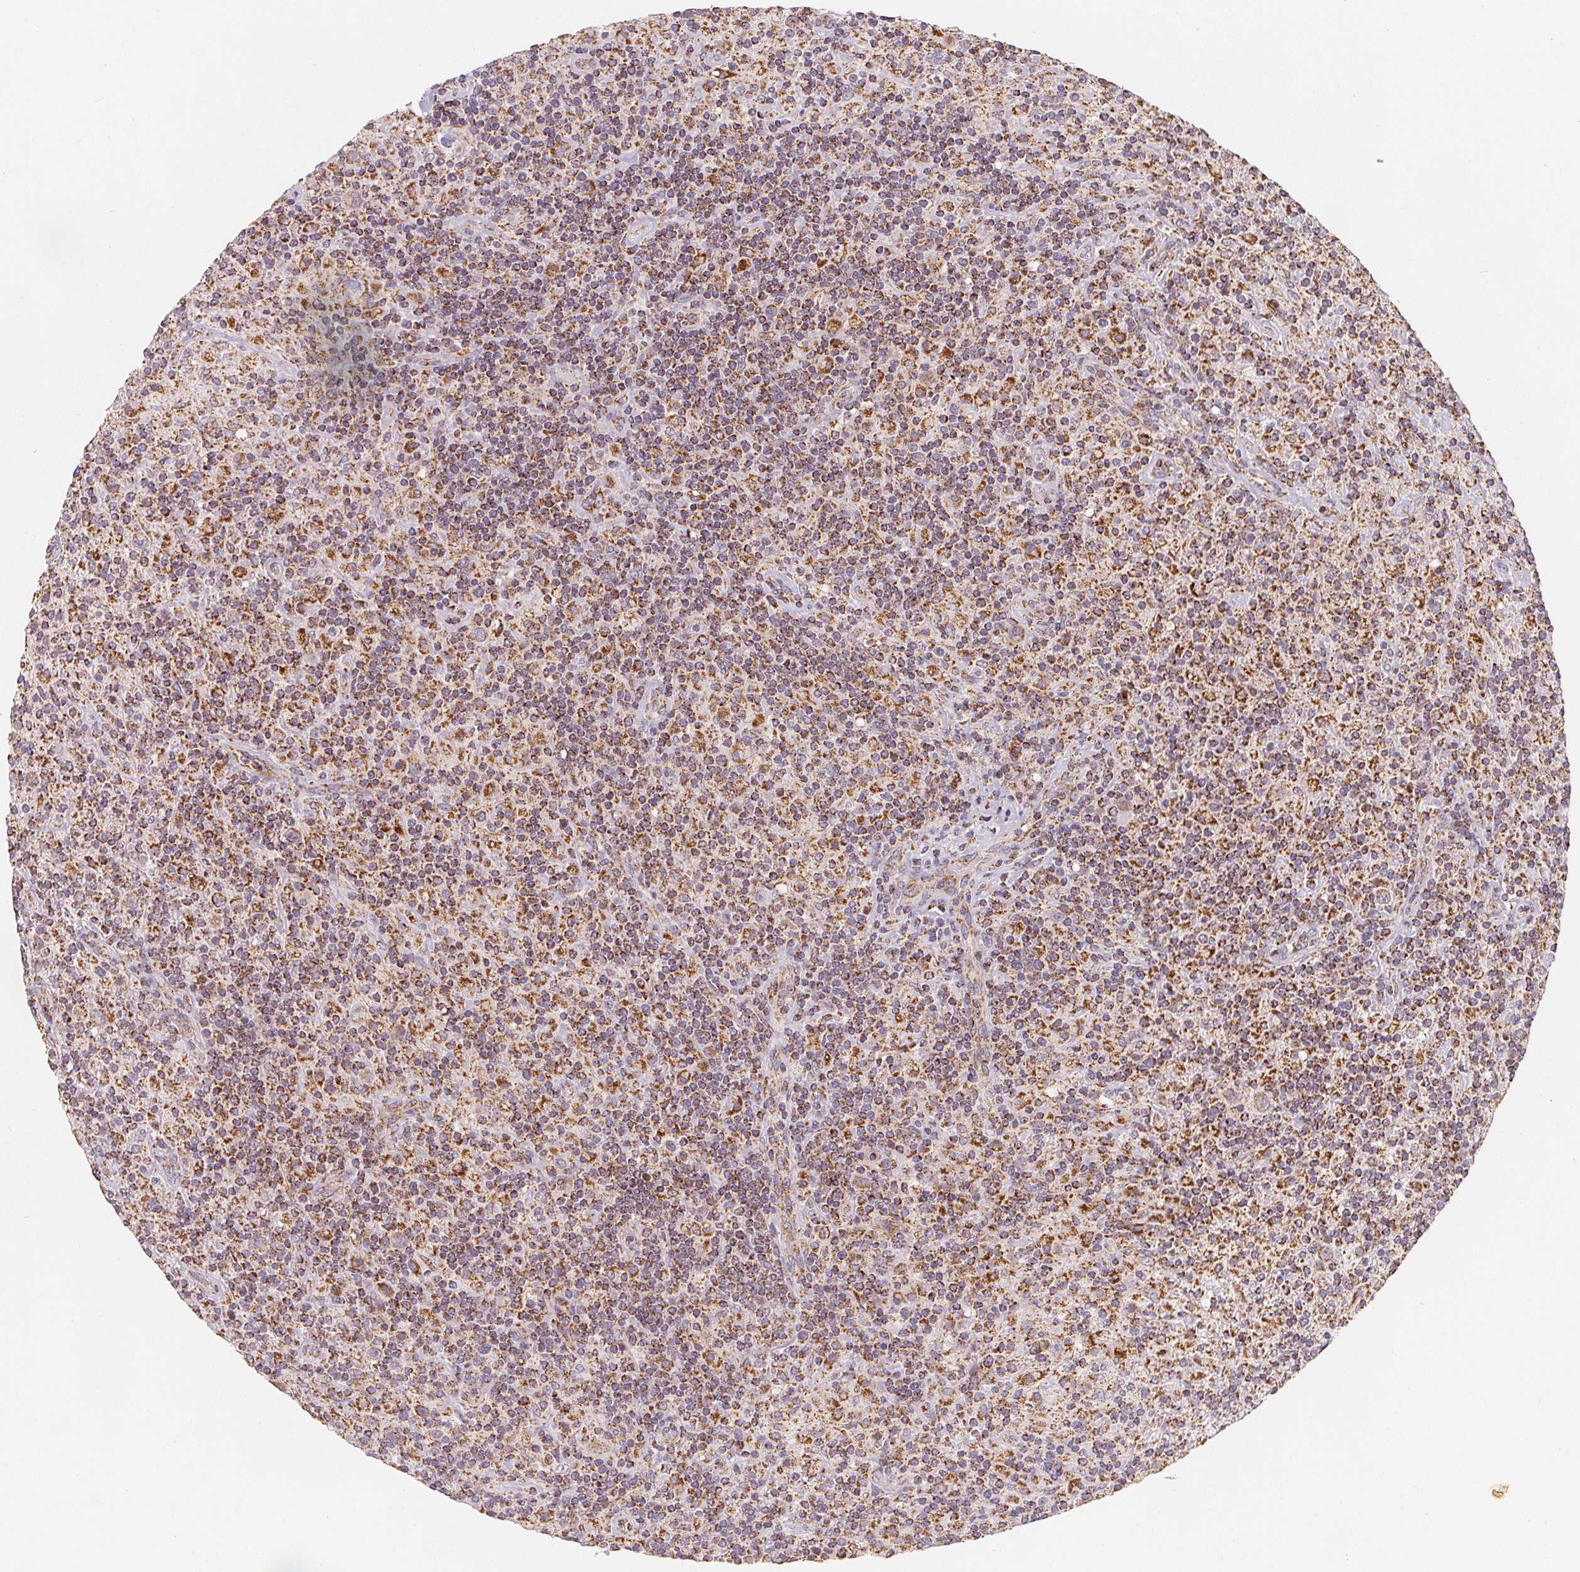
{"staining": {"intensity": "moderate", "quantity": ">75%", "location": "cytoplasmic/membranous"}, "tissue": "lymphoma", "cell_type": "Tumor cells", "image_type": "cancer", "snomed": [{"axis": "morphology", "description": "Hodgkin's disease, NOS"}, {"axis": "topography", "description": "Lymph node"}], "caption": "Immunohistochemical staining of human lymphoma displays moderate cytoplasmic/membranous protein staining in about >75% of tumor cells.", "gene": "NDUFS6", "patient": {"sex": "male", "age": 70}}